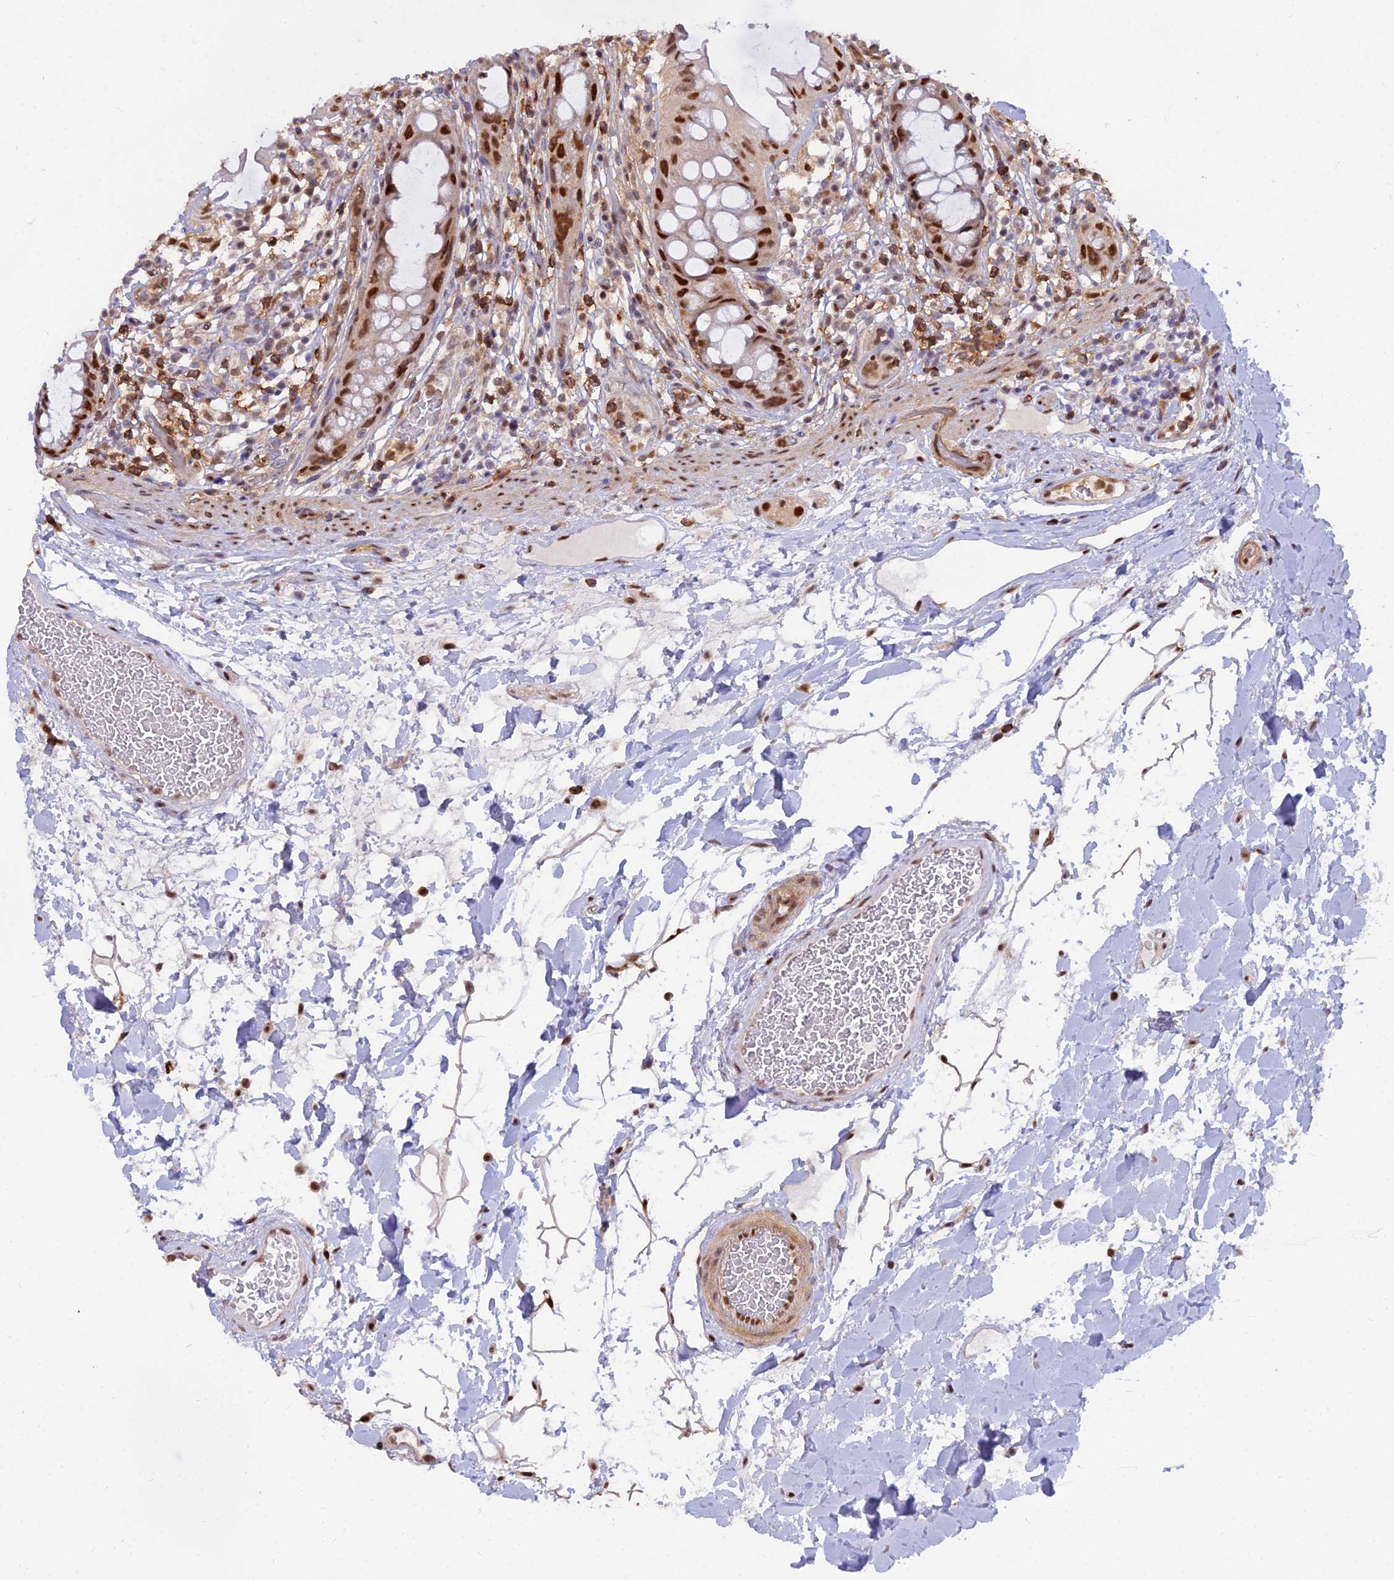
{"staining": {"intensity": "strong", "quantity": ">75%", "location": "nuclear"}, "tissue": "rectum", "cell_type": "Glandular cells", "image_type": "normal", "snomed": [{"axis": "morphology", "description": "Normal tissue, NOS"}, {"axis": "topography", "description": "Rectum"}], "caption": "Rectum stained with immunohistochemistry exhibits strong nuclear positivity in about >75% of glandular cells.", "gene": "NPEPL1", "patient": {"sex": "female", "age": 57}}